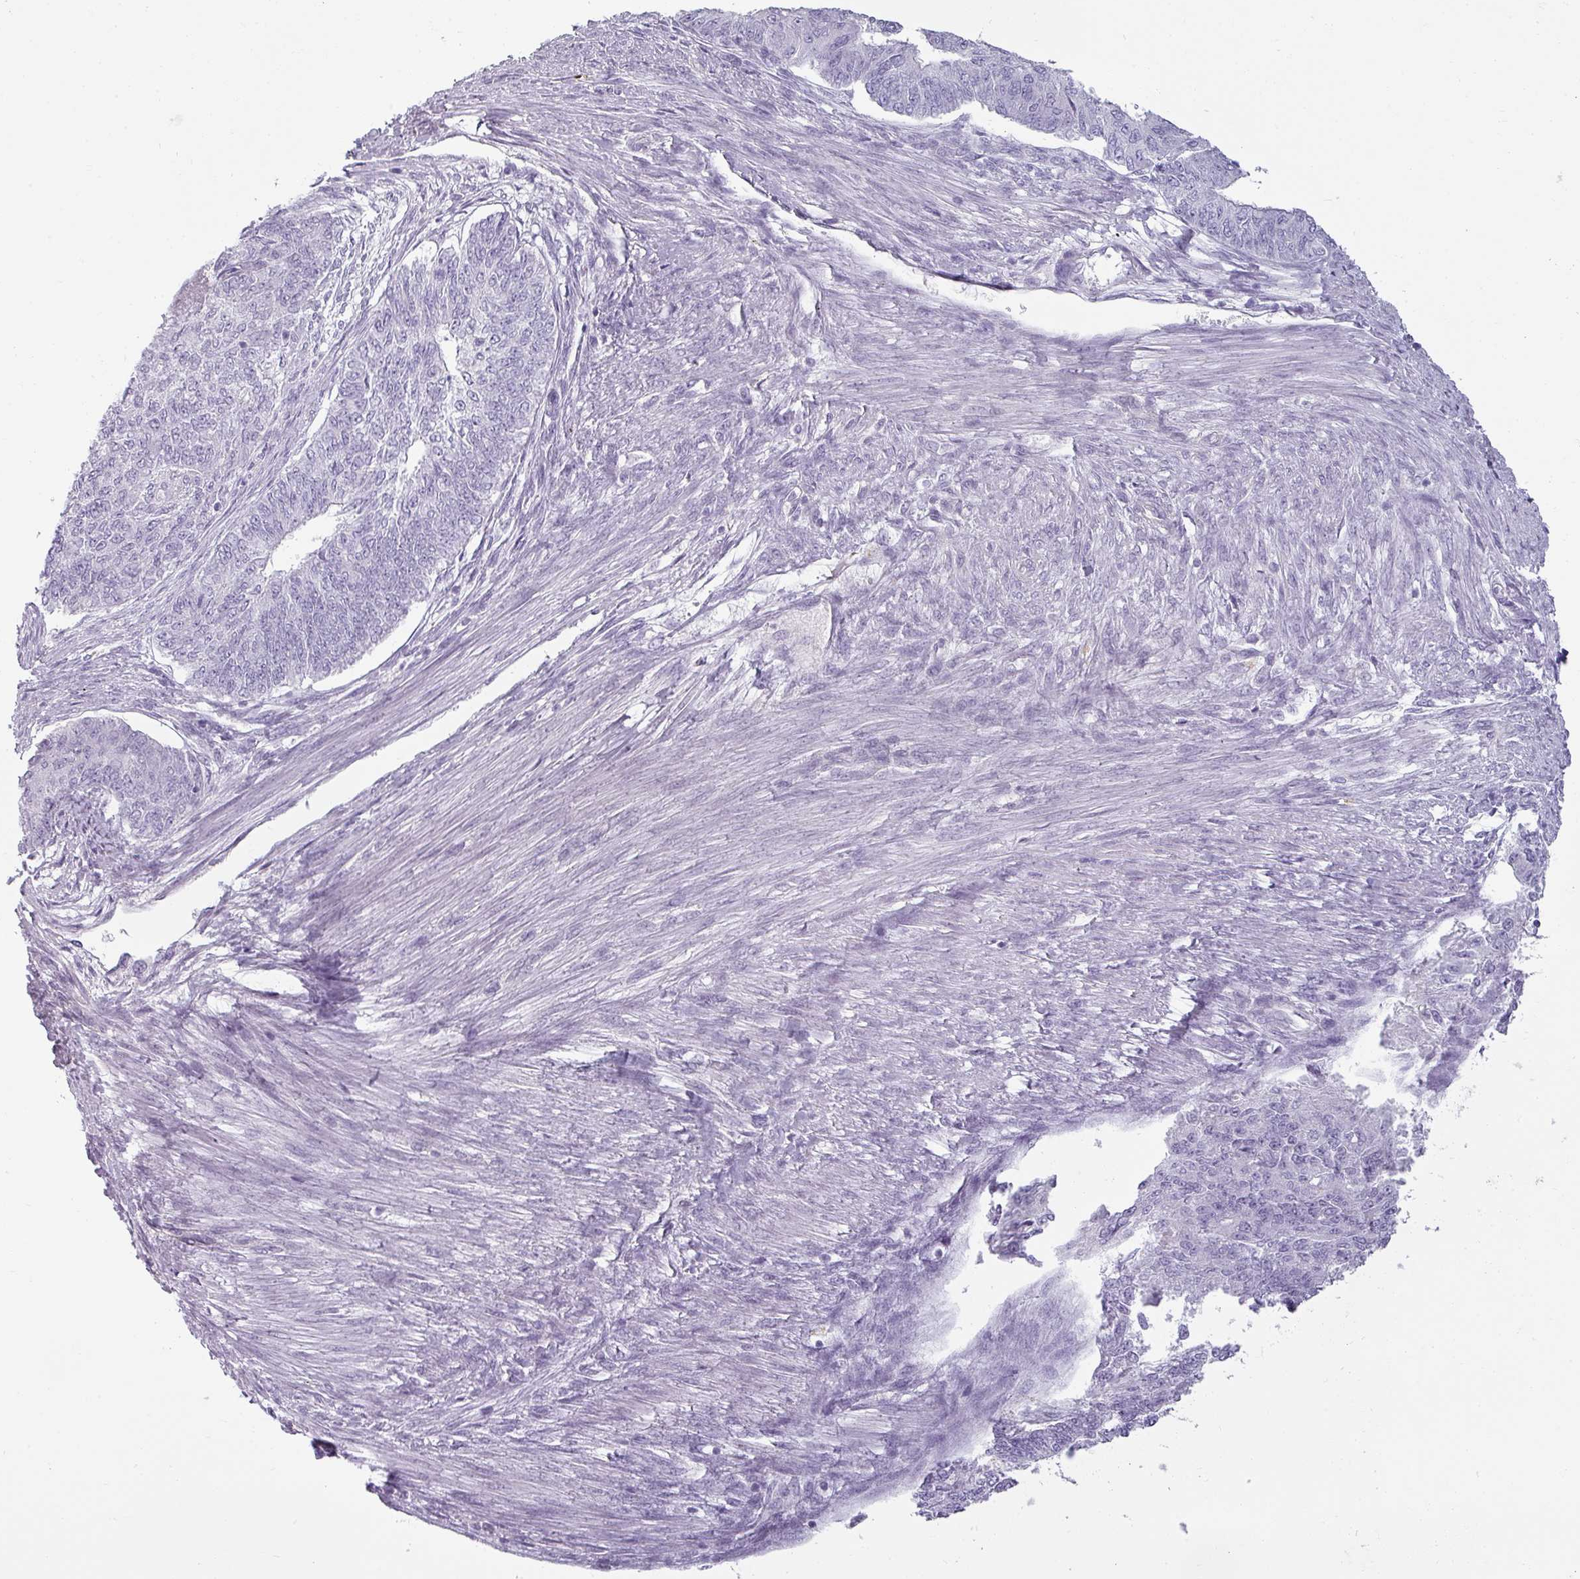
{"staining": {"intensity": "negative", "quantity": "none", "location": "none"}, "tissue": "endometrial cancer", "cell_type": "Tumor cells", "image_type": "cancer", "snomed": [{"axis": "morphology", "description": "Adenocarcinoma, NOS"}, {"axis": "topography", "description": "Endometrium"}], "caption": "High magnification brightfield microscopy of endometrial cancer (adenocarcinoma) stained with DAB (brown) and counterstained with hematoxylin (blue): tumor cells show no significant staining. Nuclei are stained in blue.", "gene": "ASB1", "patient": {"sex": "female", "age": 32}}